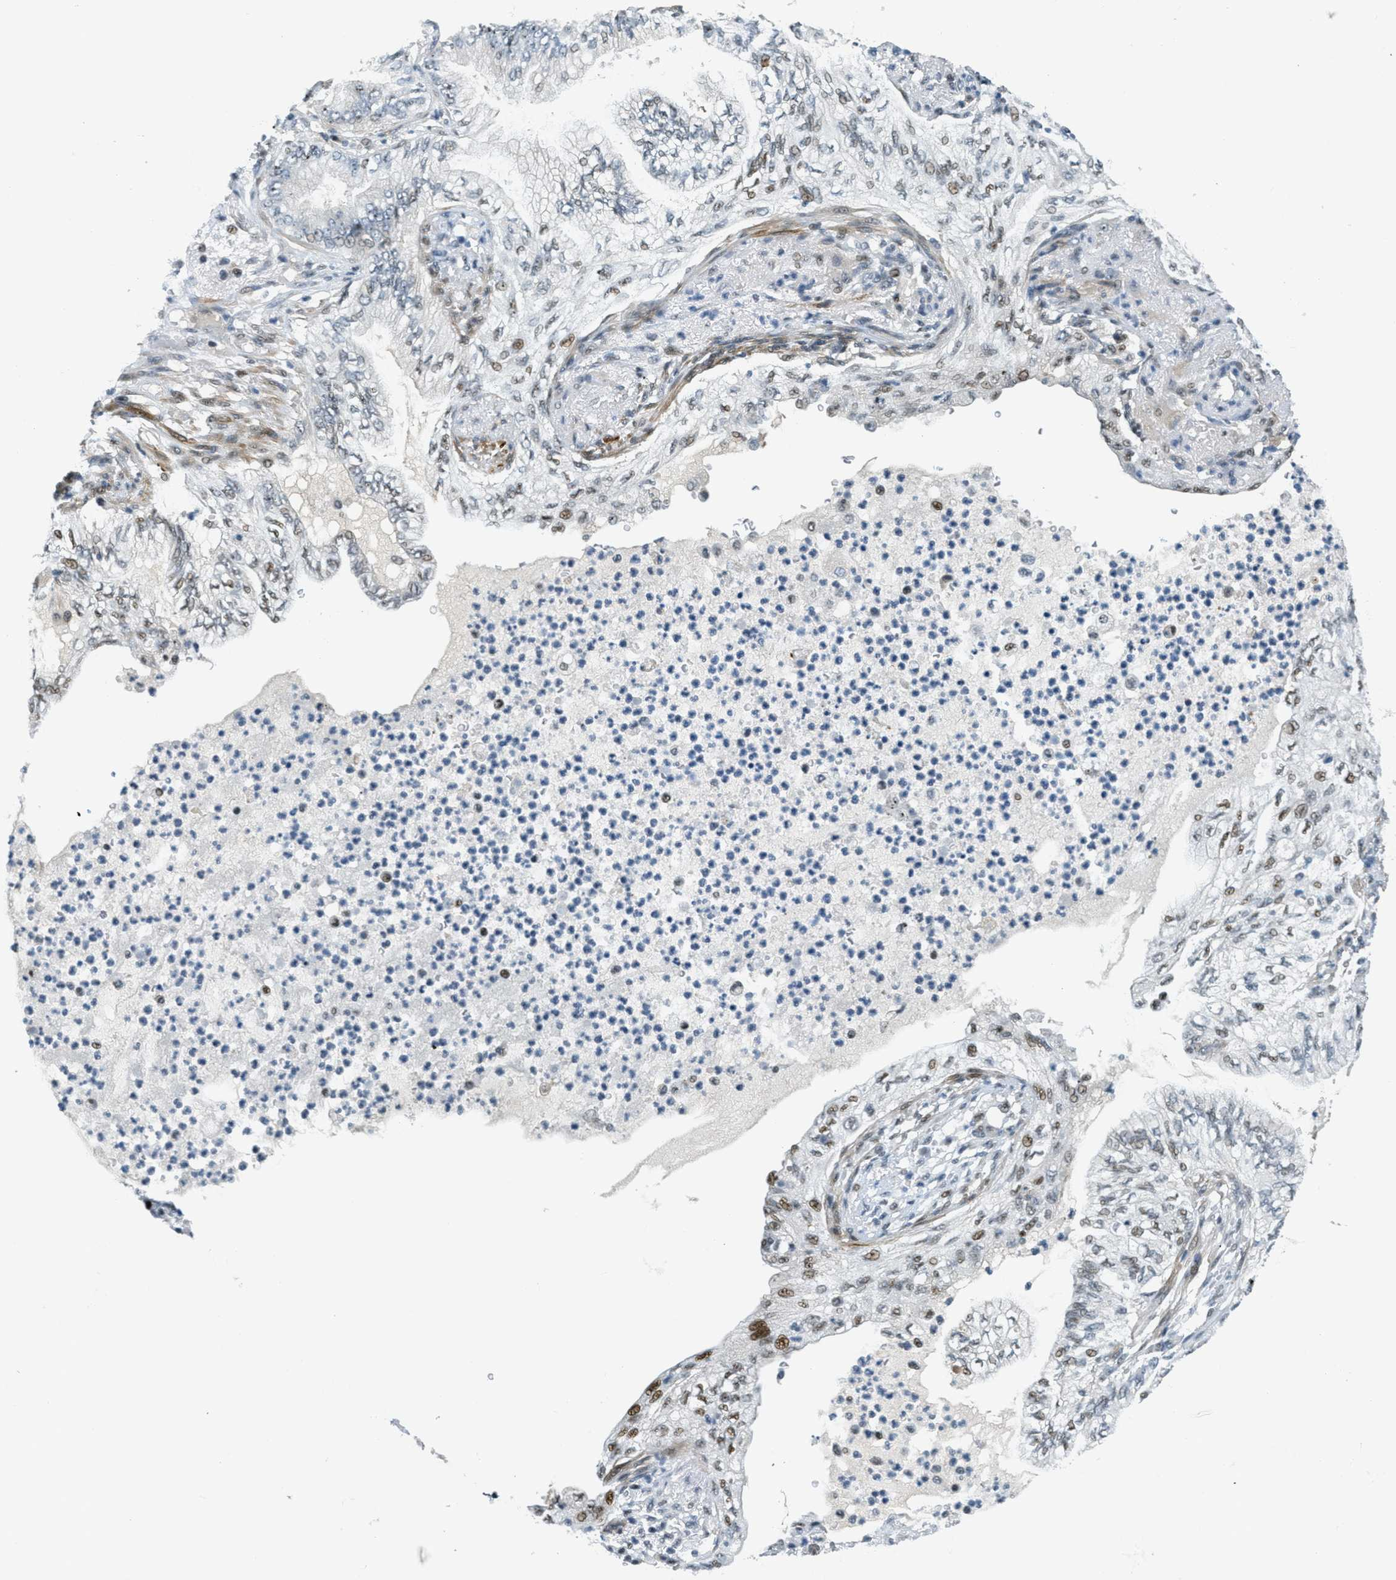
{"staining": {"intensity": "negative", "quantity": "none", "location": "none"}, "tissue": "lung cancer", "cell_type": "Tumor cells", "image_type": "cancer", "snomed": [{"axis": "morphology", "description": "Normal tissue, NOS"}, {"axis": "morphology", "description": "Adenocarcinoma, NOS"}, {"axis": "topography", "description": "Bronchus"}, {"axis": "topography", "description": "Lung"}], "caption": "High power microscopy histopathology image of an immunohistochemistry image of adenocarcinoma (lung), revealing no significant expression in tumor cells.", "gene": "ZDHHC23", "patient": {"sex": "female", "age": 70}}